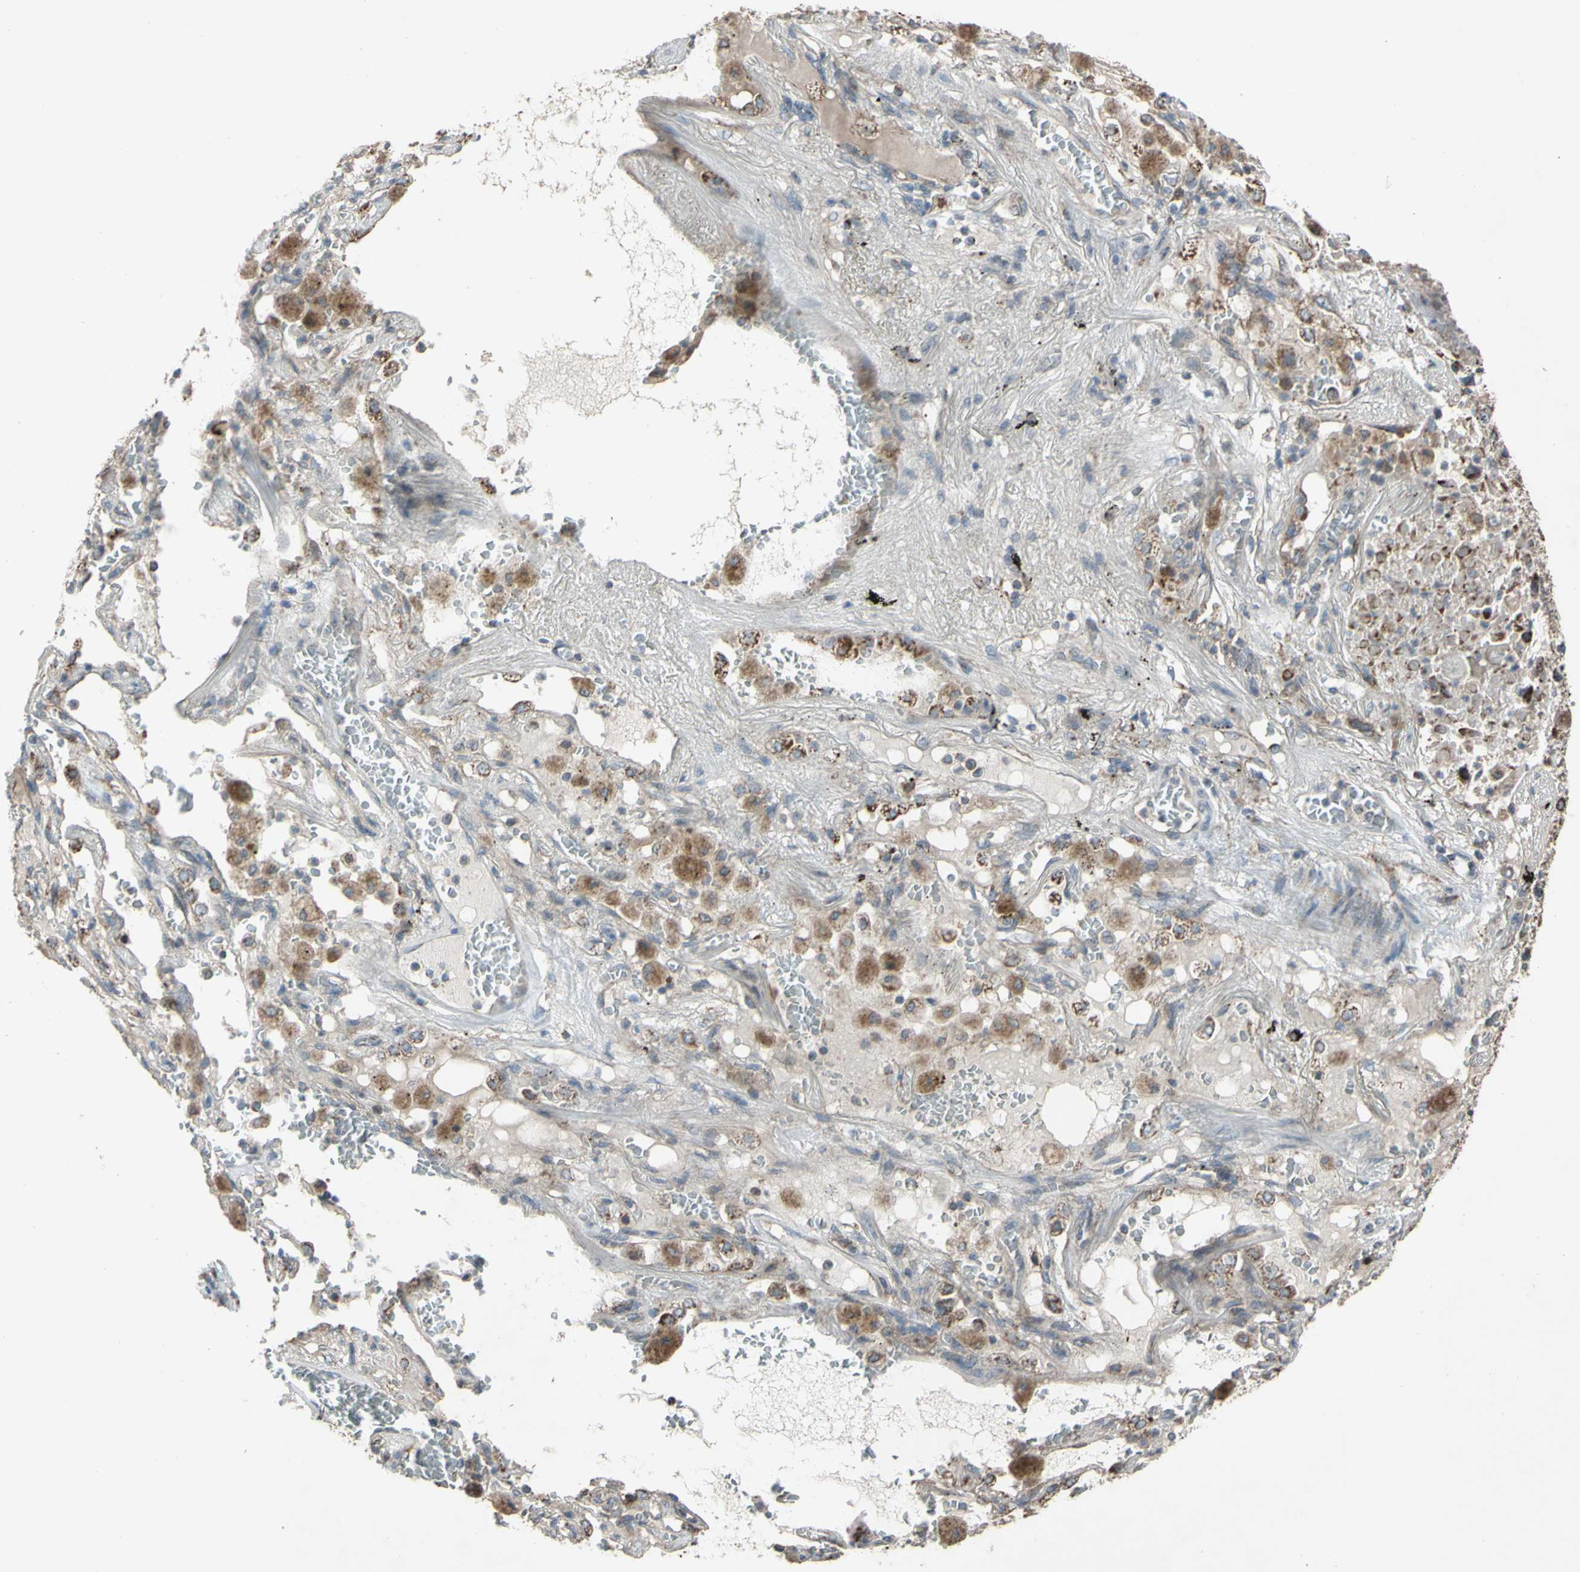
{"staining": {"intensity": "moderate", "quantity": ">75%", "location": "cytoplasmic/membranous"}, "tissue": "lung cancer", "cell_type": "Tumor cells", "image_type": "cancer", "snomed": [{"axis": "morphology", "description": "Squamous cell carcinoma, NOS"}, {"axis": "topography", "description": "Lung"}], "caption": "Lung cancer was stained to show a protein in brown. There is medium levels of moderate cytoplasmic/membranous staining in approximately >75% of tumor cells. (DAB (3,3'-diaminobenzidine) IHC, brown staining for protein, blue staining for nuclei).", "gene": "ACOT8", "patient": {"sex": "male", "age": 57}}